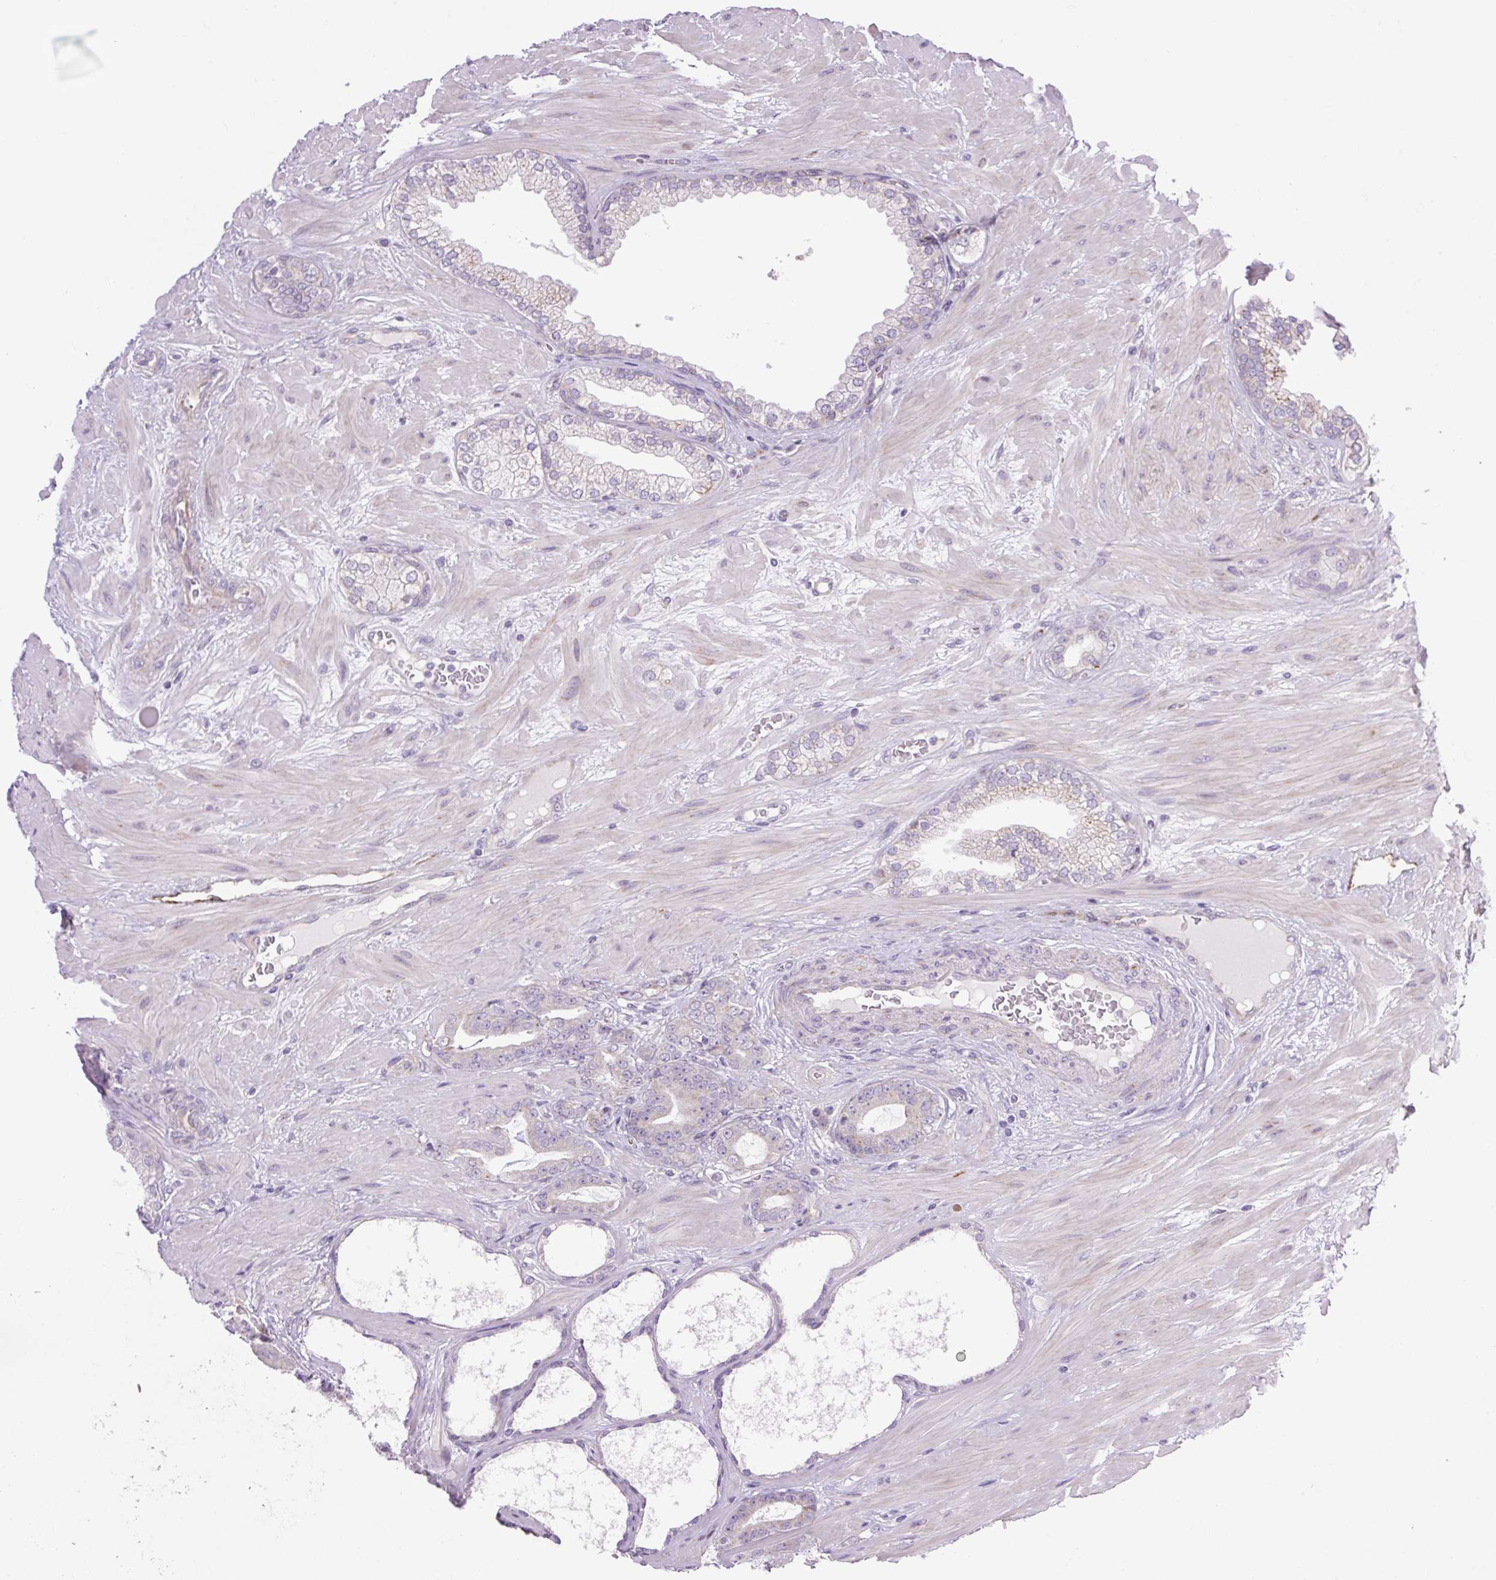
{"staining": {"intensity": "negative", "quantity": "none", "location": "none"}, "tissue": "prostate cancer", "cell_type": "Tumor cells", "image_type": "cancer", "snomed": [{"axis": "morphology", "description": "Adenocarcinoma, Low grade"}, {"axis": "topography", "description": "Prostate"}], "caption": "High power microscopy photomicrograph of an immunohistochemistry photomicrograph of prostate cancer, revealing no significant expression in tumor cells.", "gene": "RNASE10", "patient": {"sex": "male", "age": 61}}